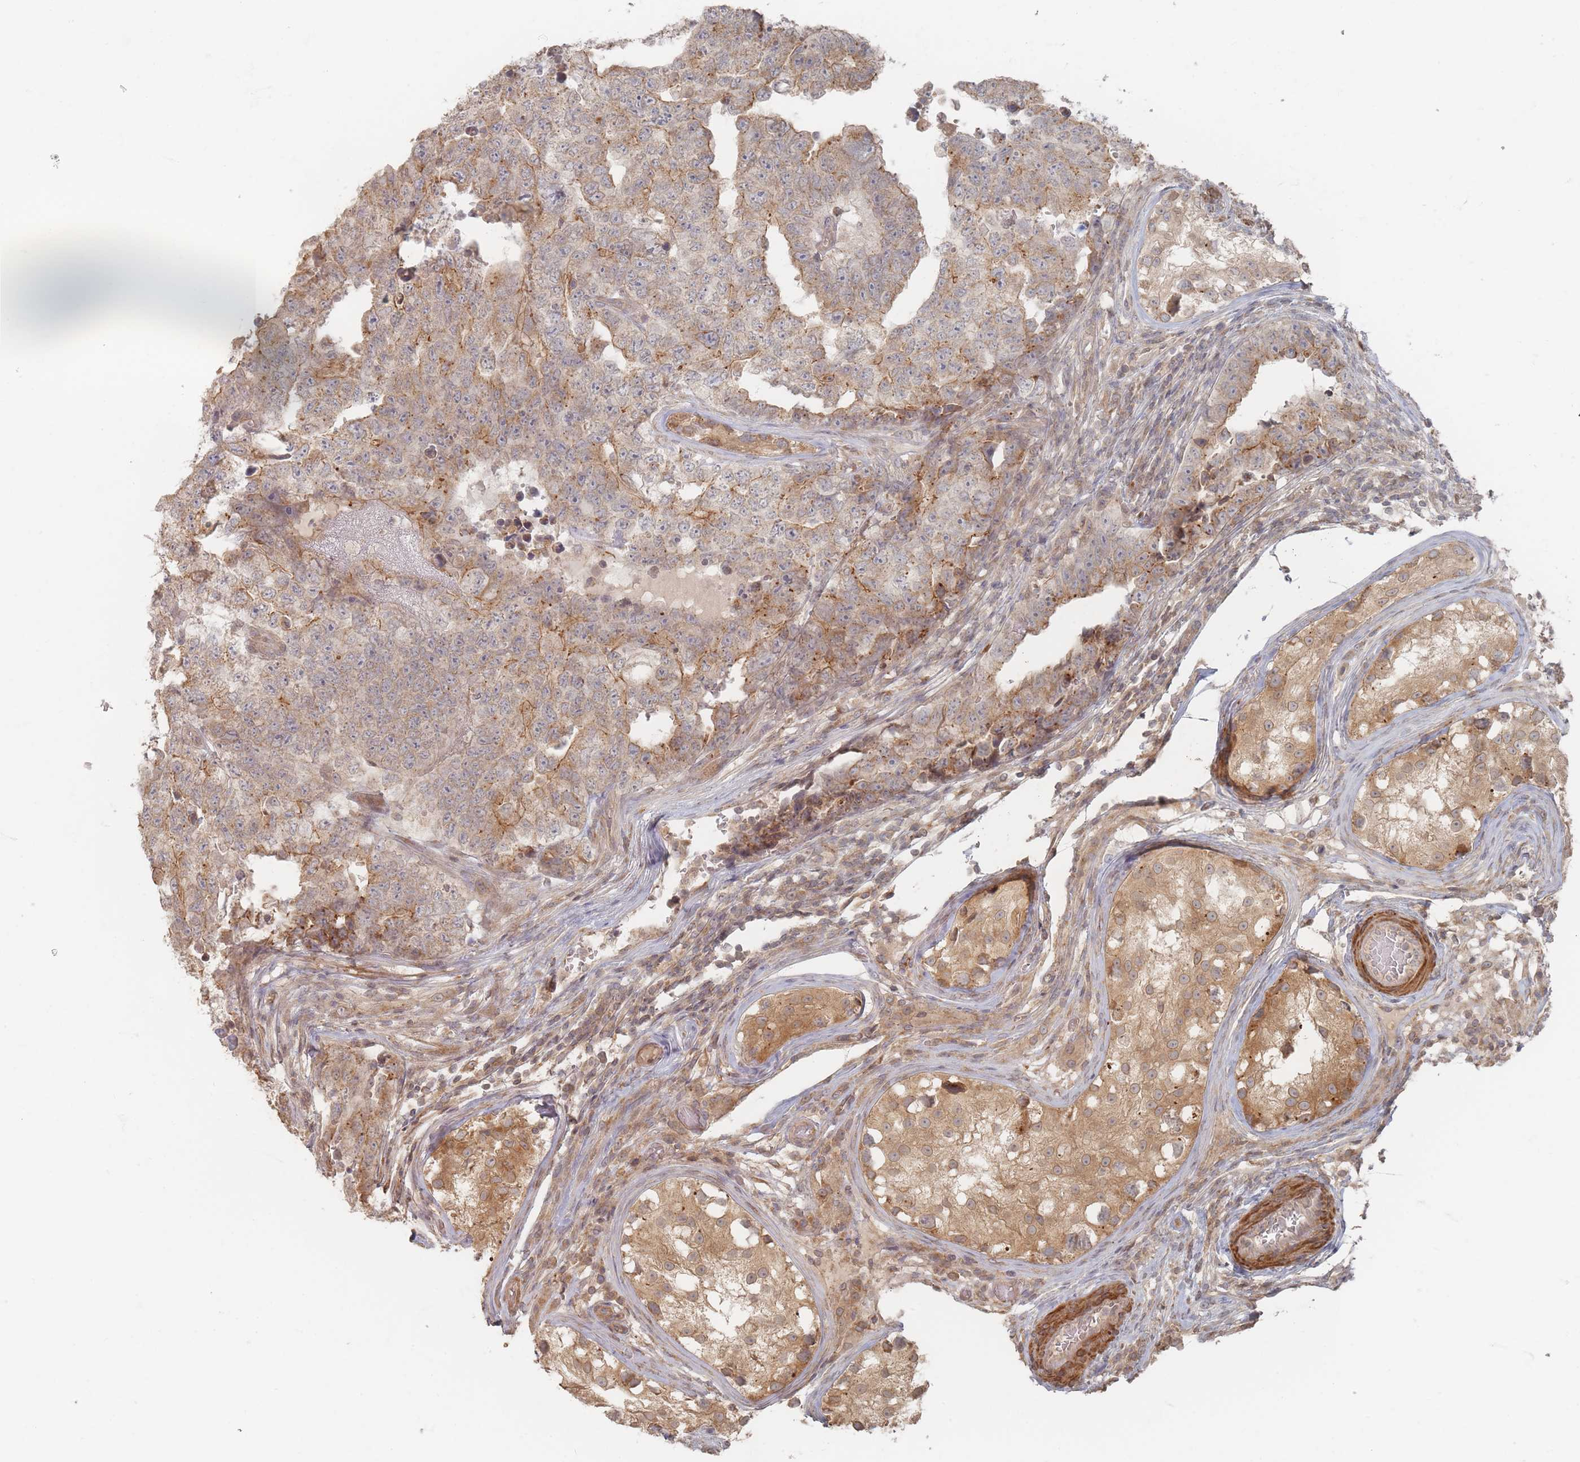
{"staining": {"intensity": "moderate", "quantity": "25%-75%", "location": "cytoplasmic/membranous"}, "tissue": "testis cancer", "cell_type": "Tumor cells", "image_type": "cancer", "snomed": [{"axis": "morphology", "description": "Carcinoma, Embryonal, NOS"}, {"axis": "topography", "description": "Testis"}], "caption": "Protein staining of embryonal carcinoma (testis) tissue displays moderate cytoplasmic/membranous positivity in about 25%-75% of tumor cells. The protein is stained brown, and the nuclei are stained in blue (DAB IHC with brightfield microscopy, high magnification).", "gene": "GLE1", "patient": {"sex": "male", "age": 25}}